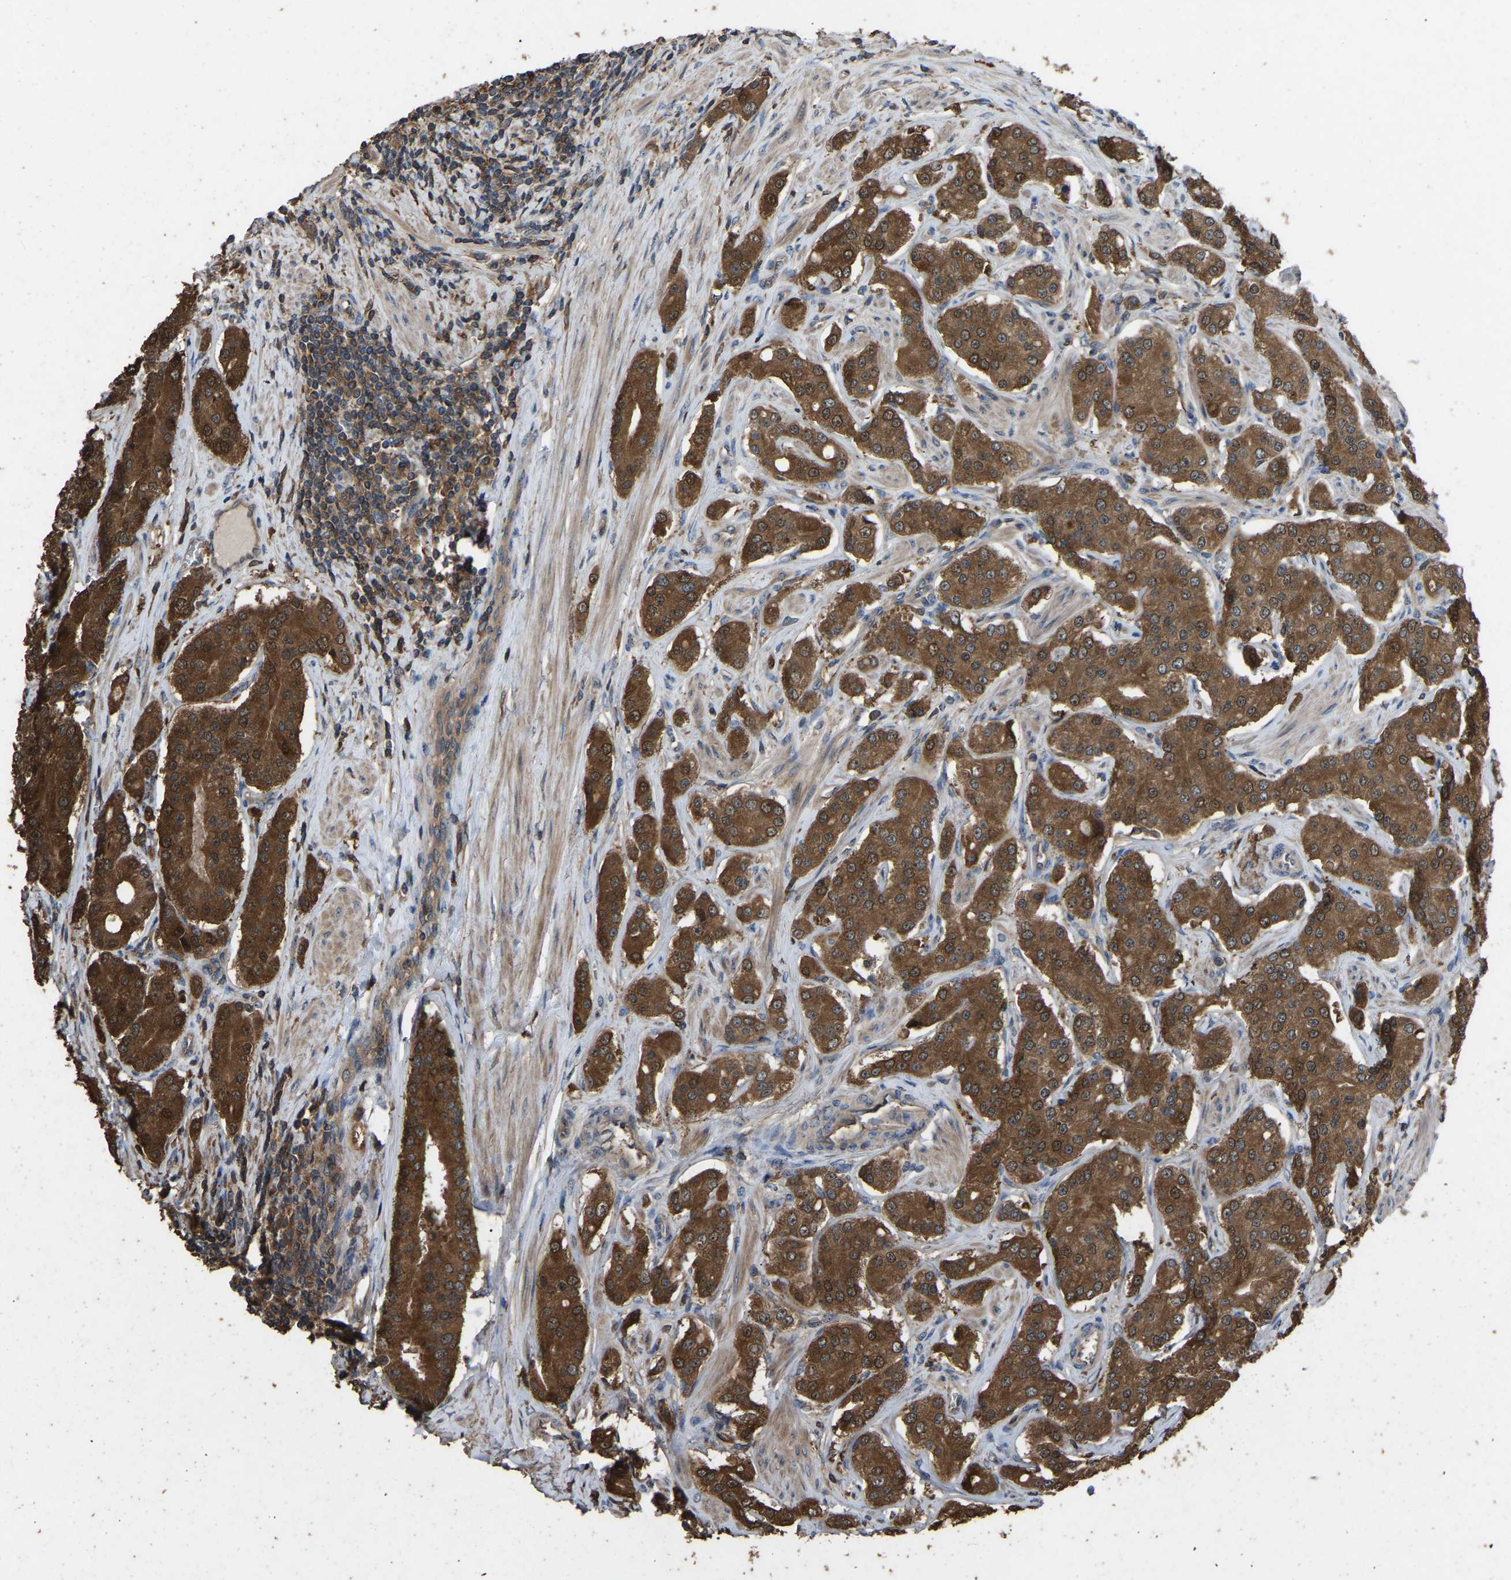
{"staining": {"intensity": "strong", "quantity": ">75%", "location": "cytoplasmic/membranous,nuclear"}, "tissue": "prostate cancer", "cell_type": "Tumor cells", "image_type": "cancer", "snomed": [{"axis": "morphology", "description": "Adenocarcinoma, Low grade"}, {"axis": "topography", "description": "Prostate"}], "caption": "Protein positivity by immunohistochemistry demonstrates strong cytoplasmic/membranous and nuclear expression in approximately >75% of tumor cells in prostate cancer (adenocarcinoma (low-grade)).", "gene": "FHIT", "patient": {"sex": "male", "age": 69}}